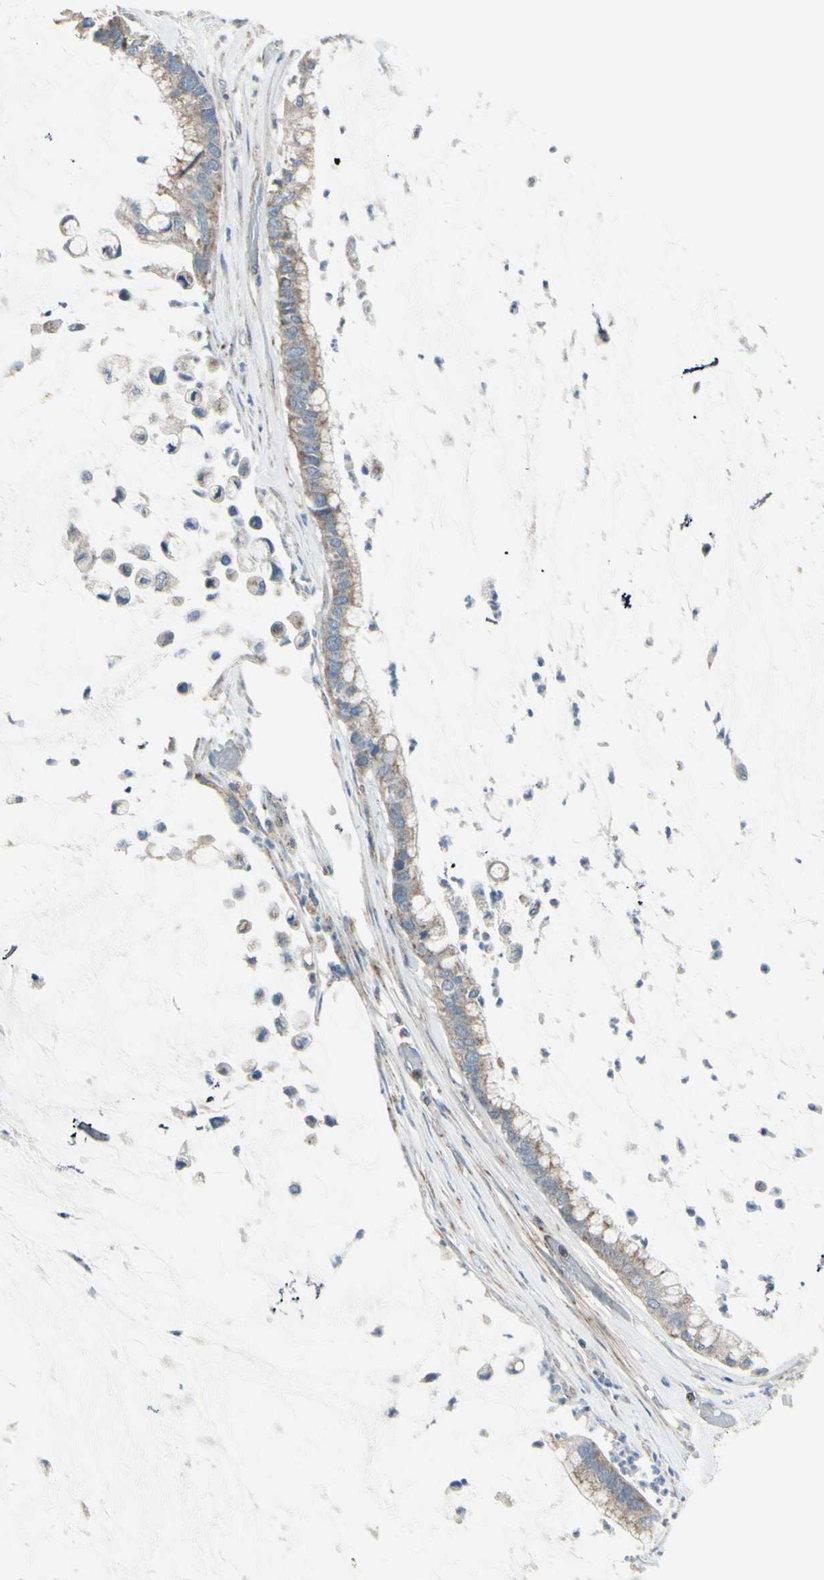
{"staining": {"intensity": "weak", "quantity": ">75%", "location": "cytoplasmic/membranous"}, "tissue": "pancreatic cancer", "cell_type": "Tumor cells", "image_type": "cancer", "snomed": [{"axis": "morphology", "description": "Adenocarcinoma, NOS"}, {"axis": "topography", "description": "Pancreas"}], "caption": "Immunohistochemistry (IHC) of human pancreatic cancer displays low levels of weak cytoplasmic/membranous expression in about >75% of tumor cells. Using DAB (3,3'-diaminobenzidine) (brown) and hematoxylin (blue) stains, captured at high magnification using brightfield microscopy.", "gene": "FAM171B", "patient": {"sex": "male", "age": 41}}